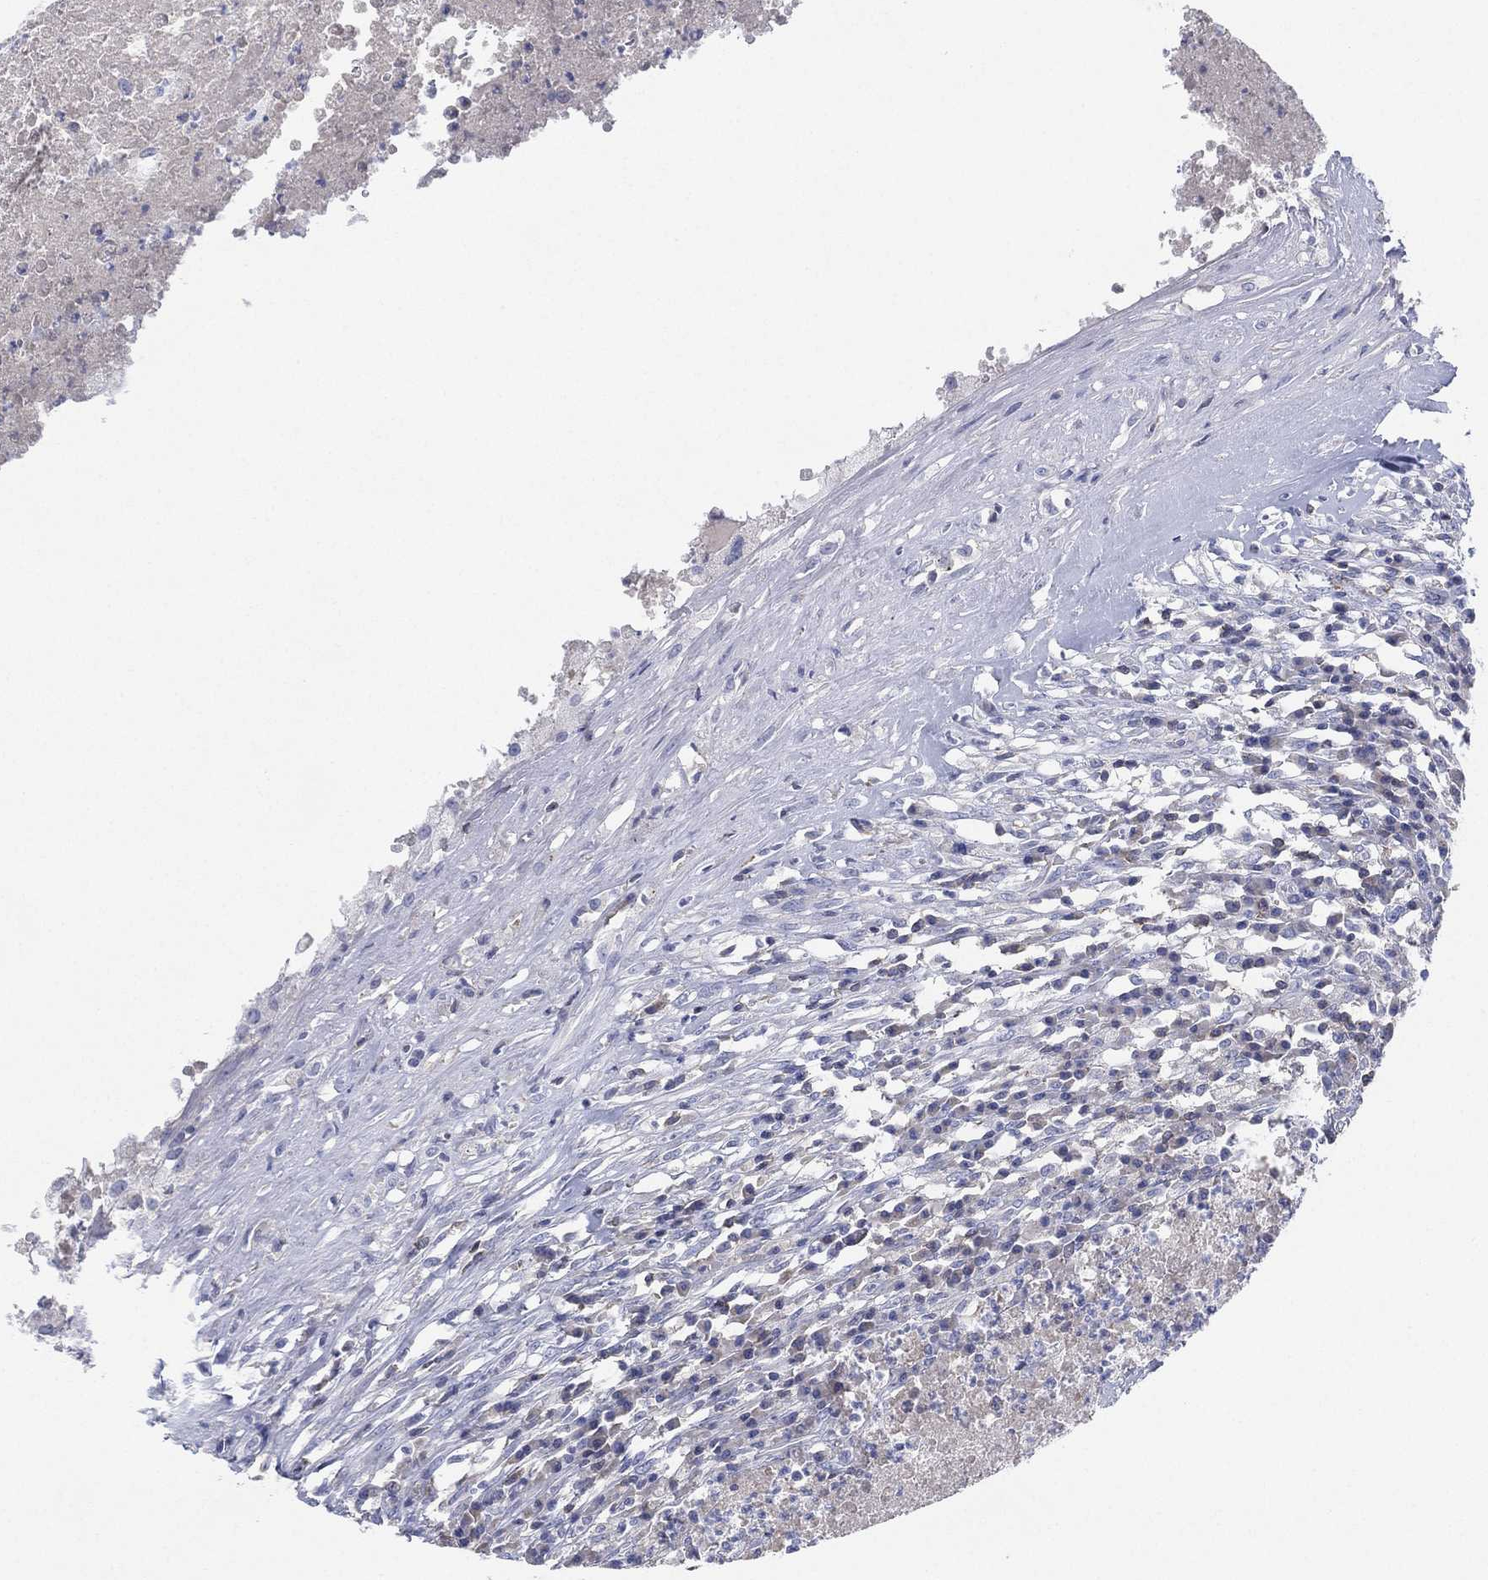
{"staining": {"intensity": "negative", "quantity": "none", "location": "none"}, "tissue": "testis cancer", "cell_type": "Tumor cells", "image_type": "cancer", "snomed": [{"axis": "morphology", "description": "Necrosis, NOS"}, {"axis": "morphology", "description": "Carcinoma, Embryonal, NOS"}, {"axis": "topography", "description": "Testis"}], "caption": "This micrograph is of embryonal carcinoma (testis) stained with immunohistochemistry to label a protein in brown with the nuclei are counter-stained blue. There is no staining in tumor cells. (Brightfield microscopy of DAB immunohistochemistry (IHC) at high magnification).", "gene": "SEPTIN1", "patient": {"sex": "male", "age": 19}}